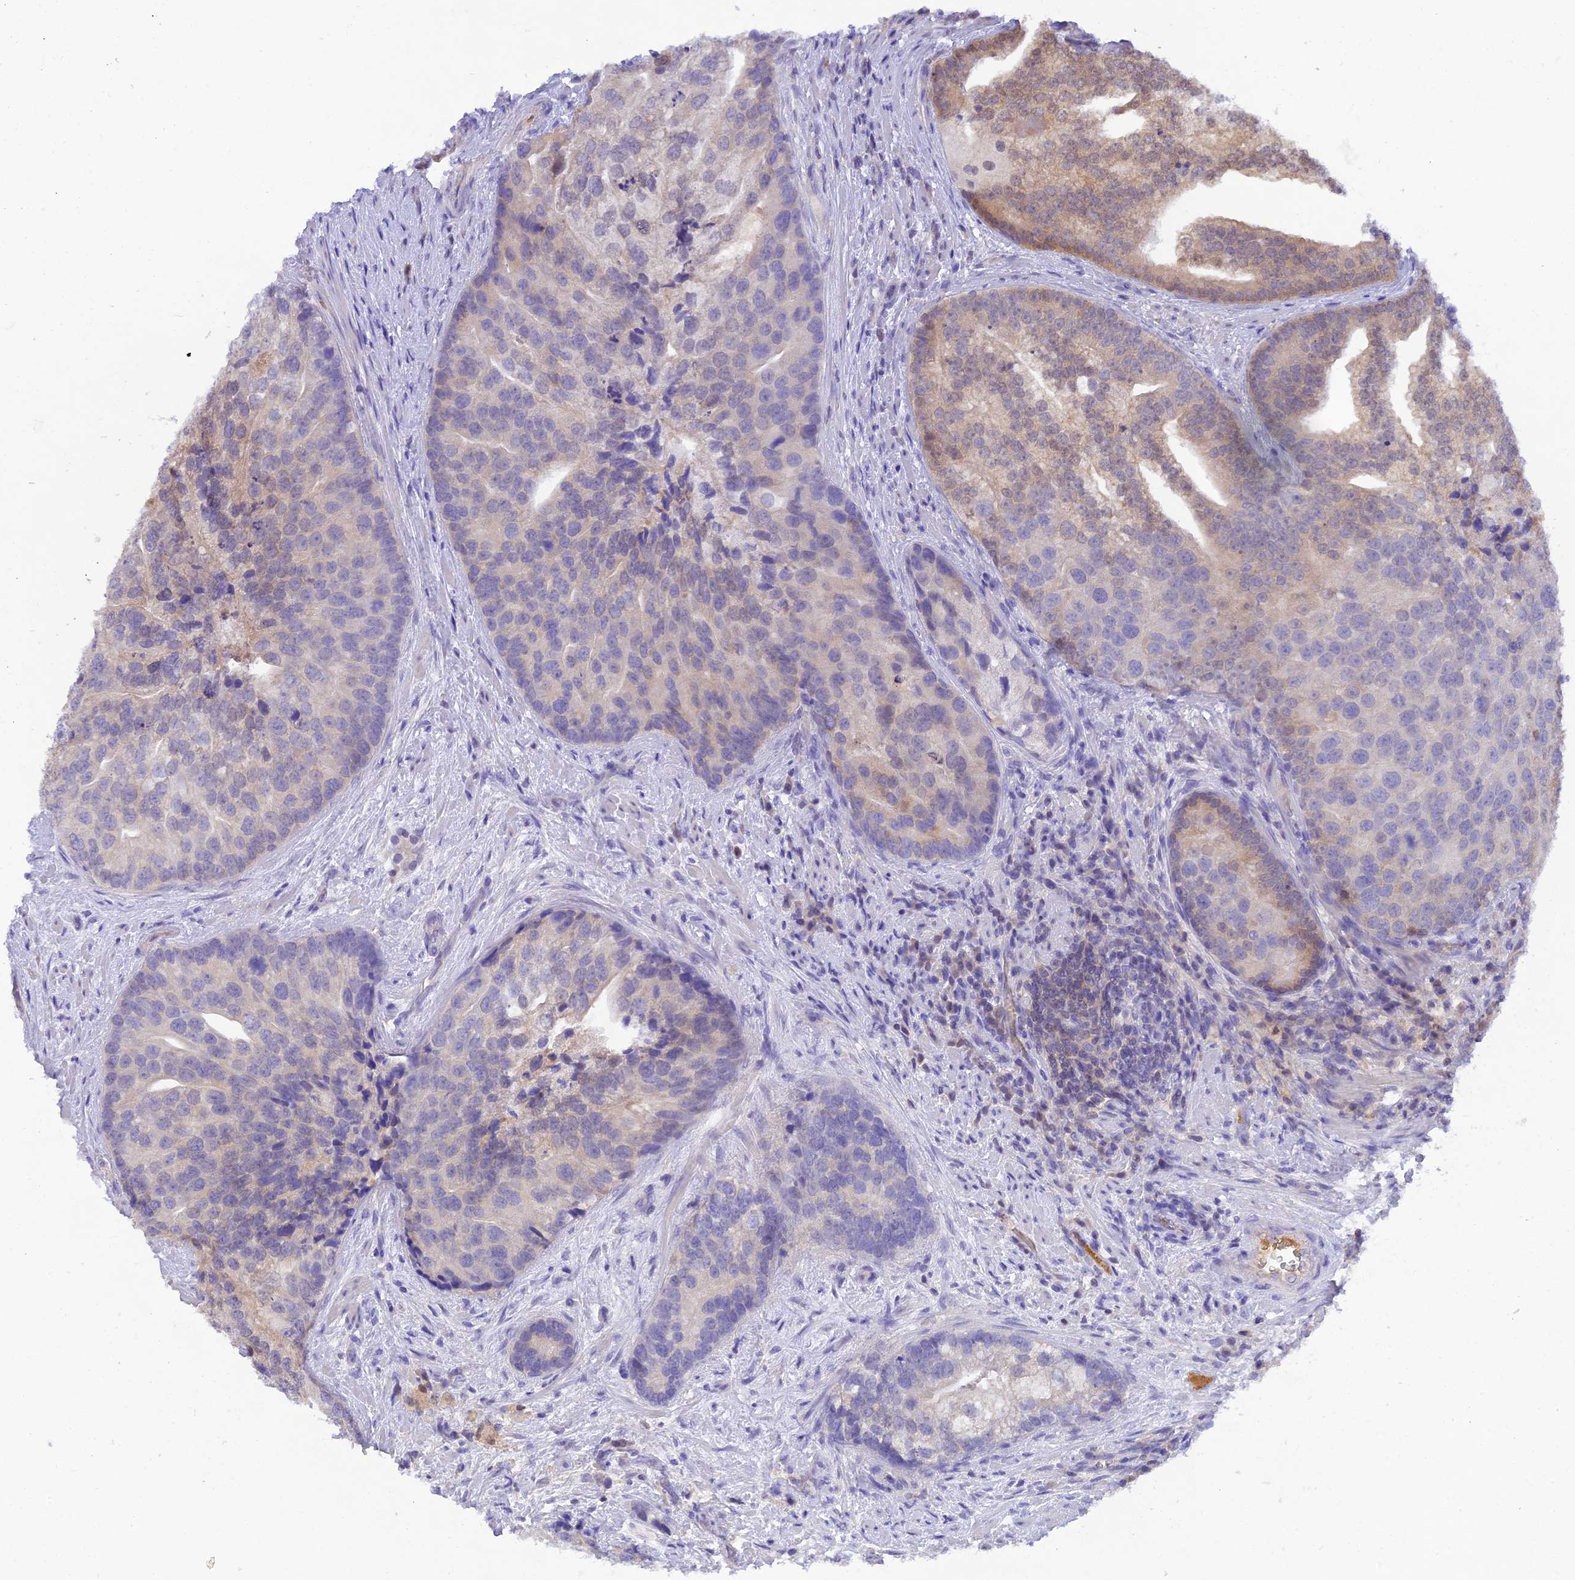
{"staining": {"intensity": "weak", "quantity": "25%-75%", "location": "cytoplasmic/membranous"}, "tissue": "prostate cancer", "cell_type": "Tumor cells", "image_type": "cancer", "snomed": [{"axis": "morphology", "description": "Adenocarcinoma, High grade"}, {"axis": "topography", "description": "Prostate"}], "caption": "Protein expression by immunohistochemistry shows weak cytoplasmic/membranous positivity in about 25%-75% of tumor cells in adenocarcinoma (high-grade) (prostate).", "gene": "HDHD2", "patient": {"sex": "male", "age": 62}}